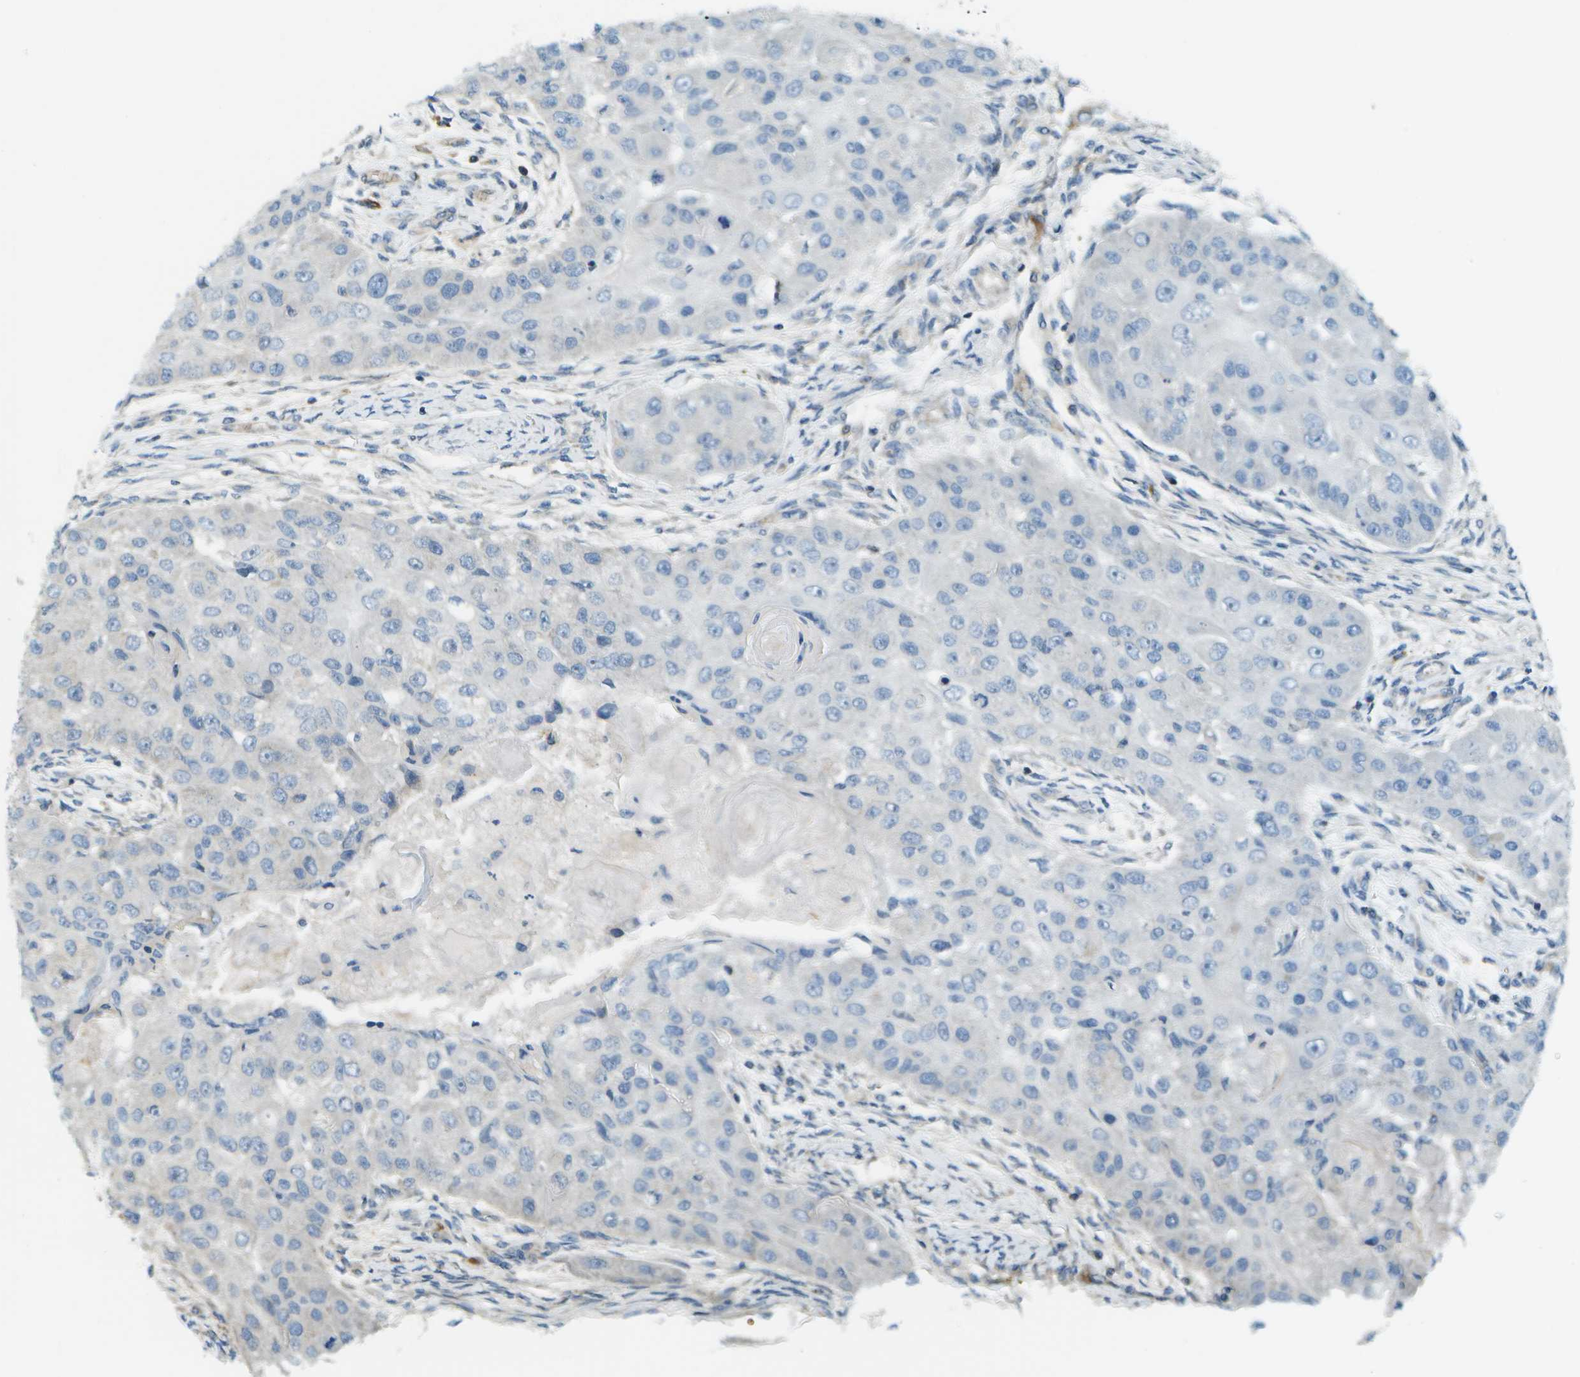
{"staining": {"intensity": "negative", "quantity": "none", "location": "none"}, "tissue": "head and neck cancer", "cell_type": "Tumor cells", "image_type": "cancer", "snomed": [{"axis": "morphology", "description": "Normal tissue, NOS"}, {"axis": "morphology", "description": "Squamous cell carcinoma, NOS"}, {"axis": "topography", "description": "Skeletal muscle"}, {"axis": "topography", "description": "Head-Neck"}], "caption": "Immunohistochemistry (IHC) image of human squamous cell carcinoma (head and neck) stained for a protein (brown), which demonstrates no positivity in tumor cells. (IHC, brightfield microscopy, high magnification).", "gene": "CTIF", "patient": {"sex": "male", "age": 51}}